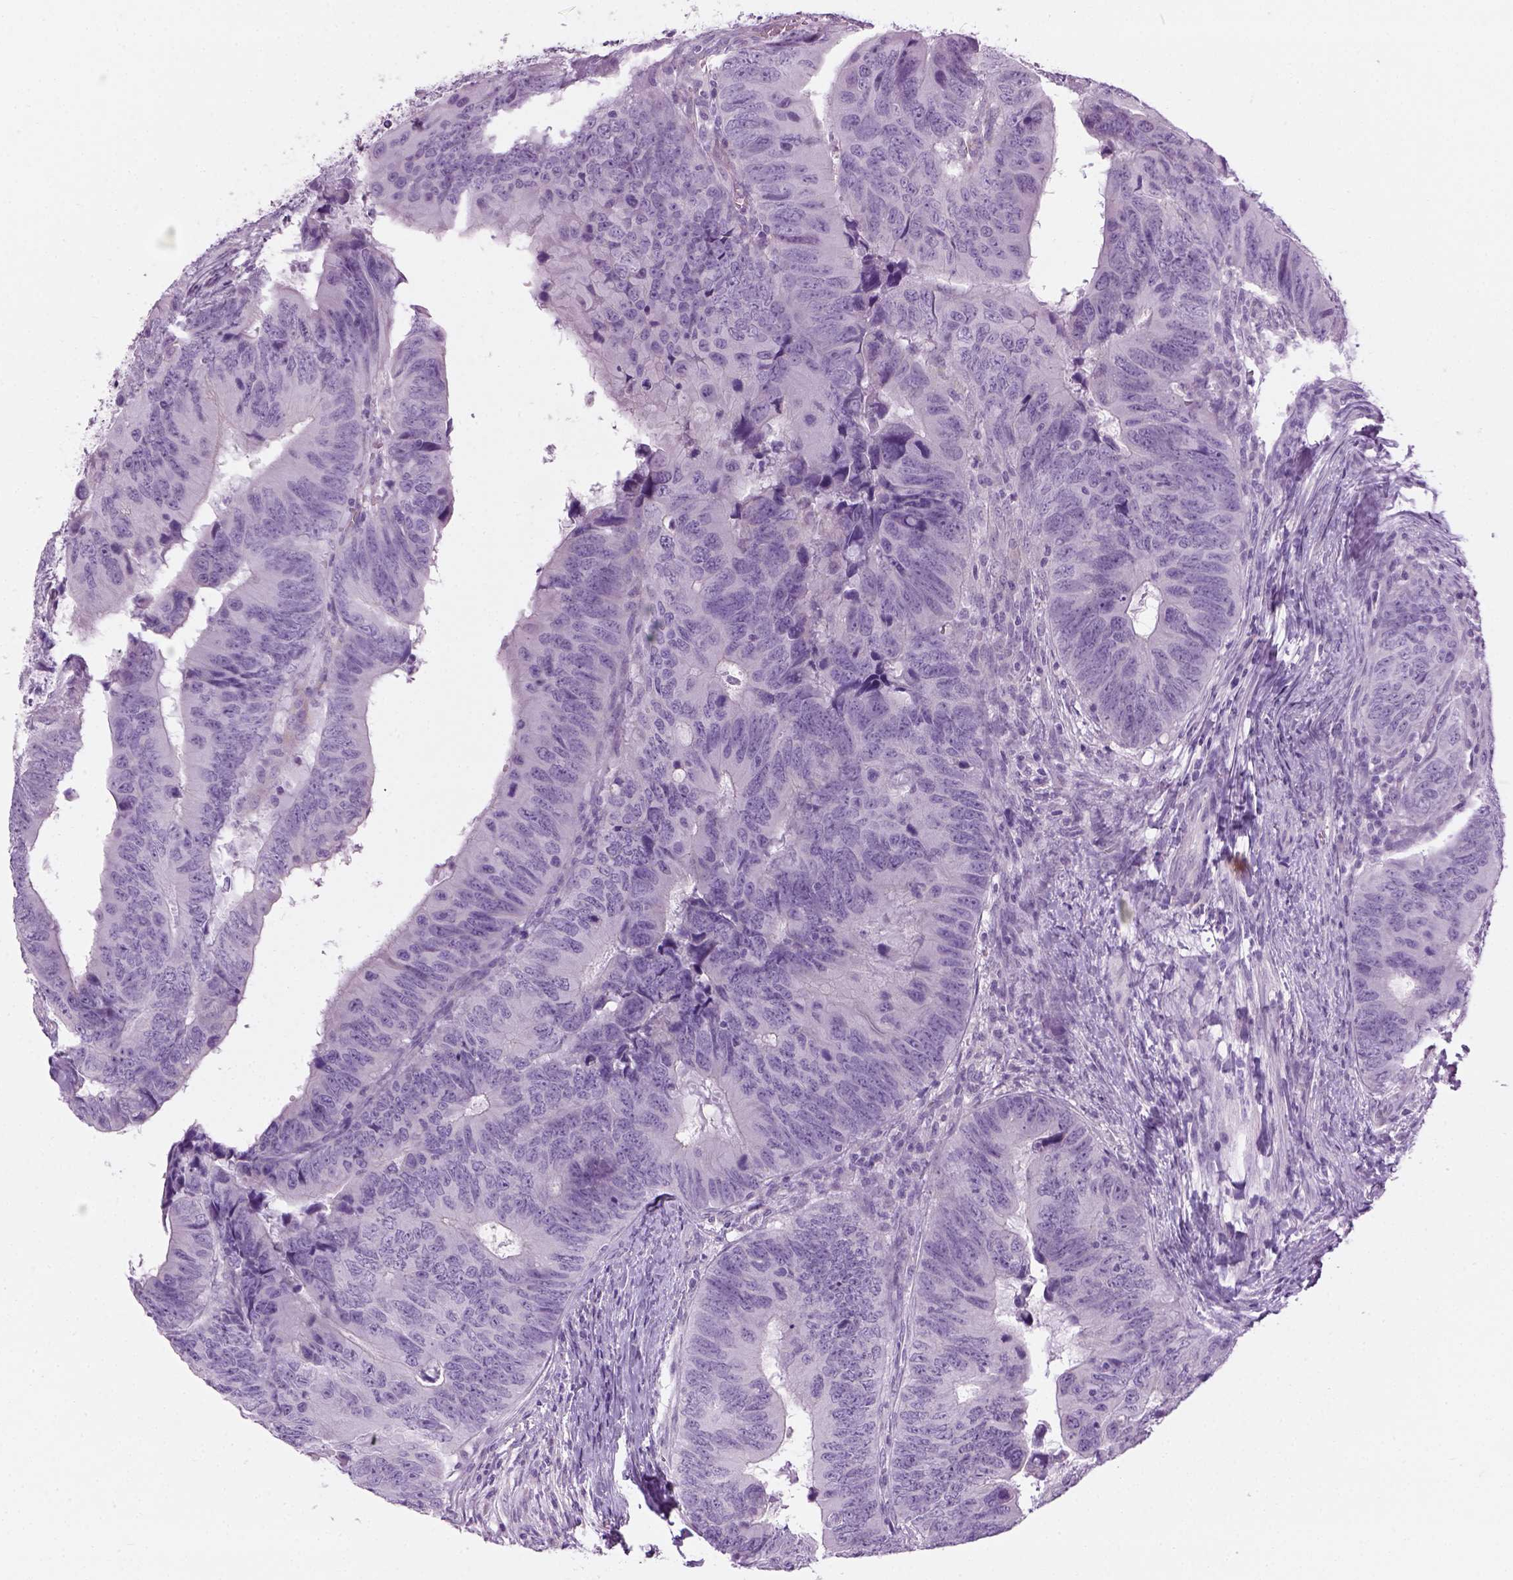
{"staining": {"intensity": "negative", "quantity": "none", "location": "none"}, "tissue": "colorectal cancer", "cell_type": "Tumor cells", "image_type": "cancer", "snomed": [{"axis": "morphology", "description": "Adenocarcinoma, NOS"}, {"axis": "topography", "description": "Colon"}], "caption": "Tumor cells show no significant protein positivity in colorectal adenocarcinoma.", "gene": "CIBAR2", "patient": {"sex": "female", "age": 82}}